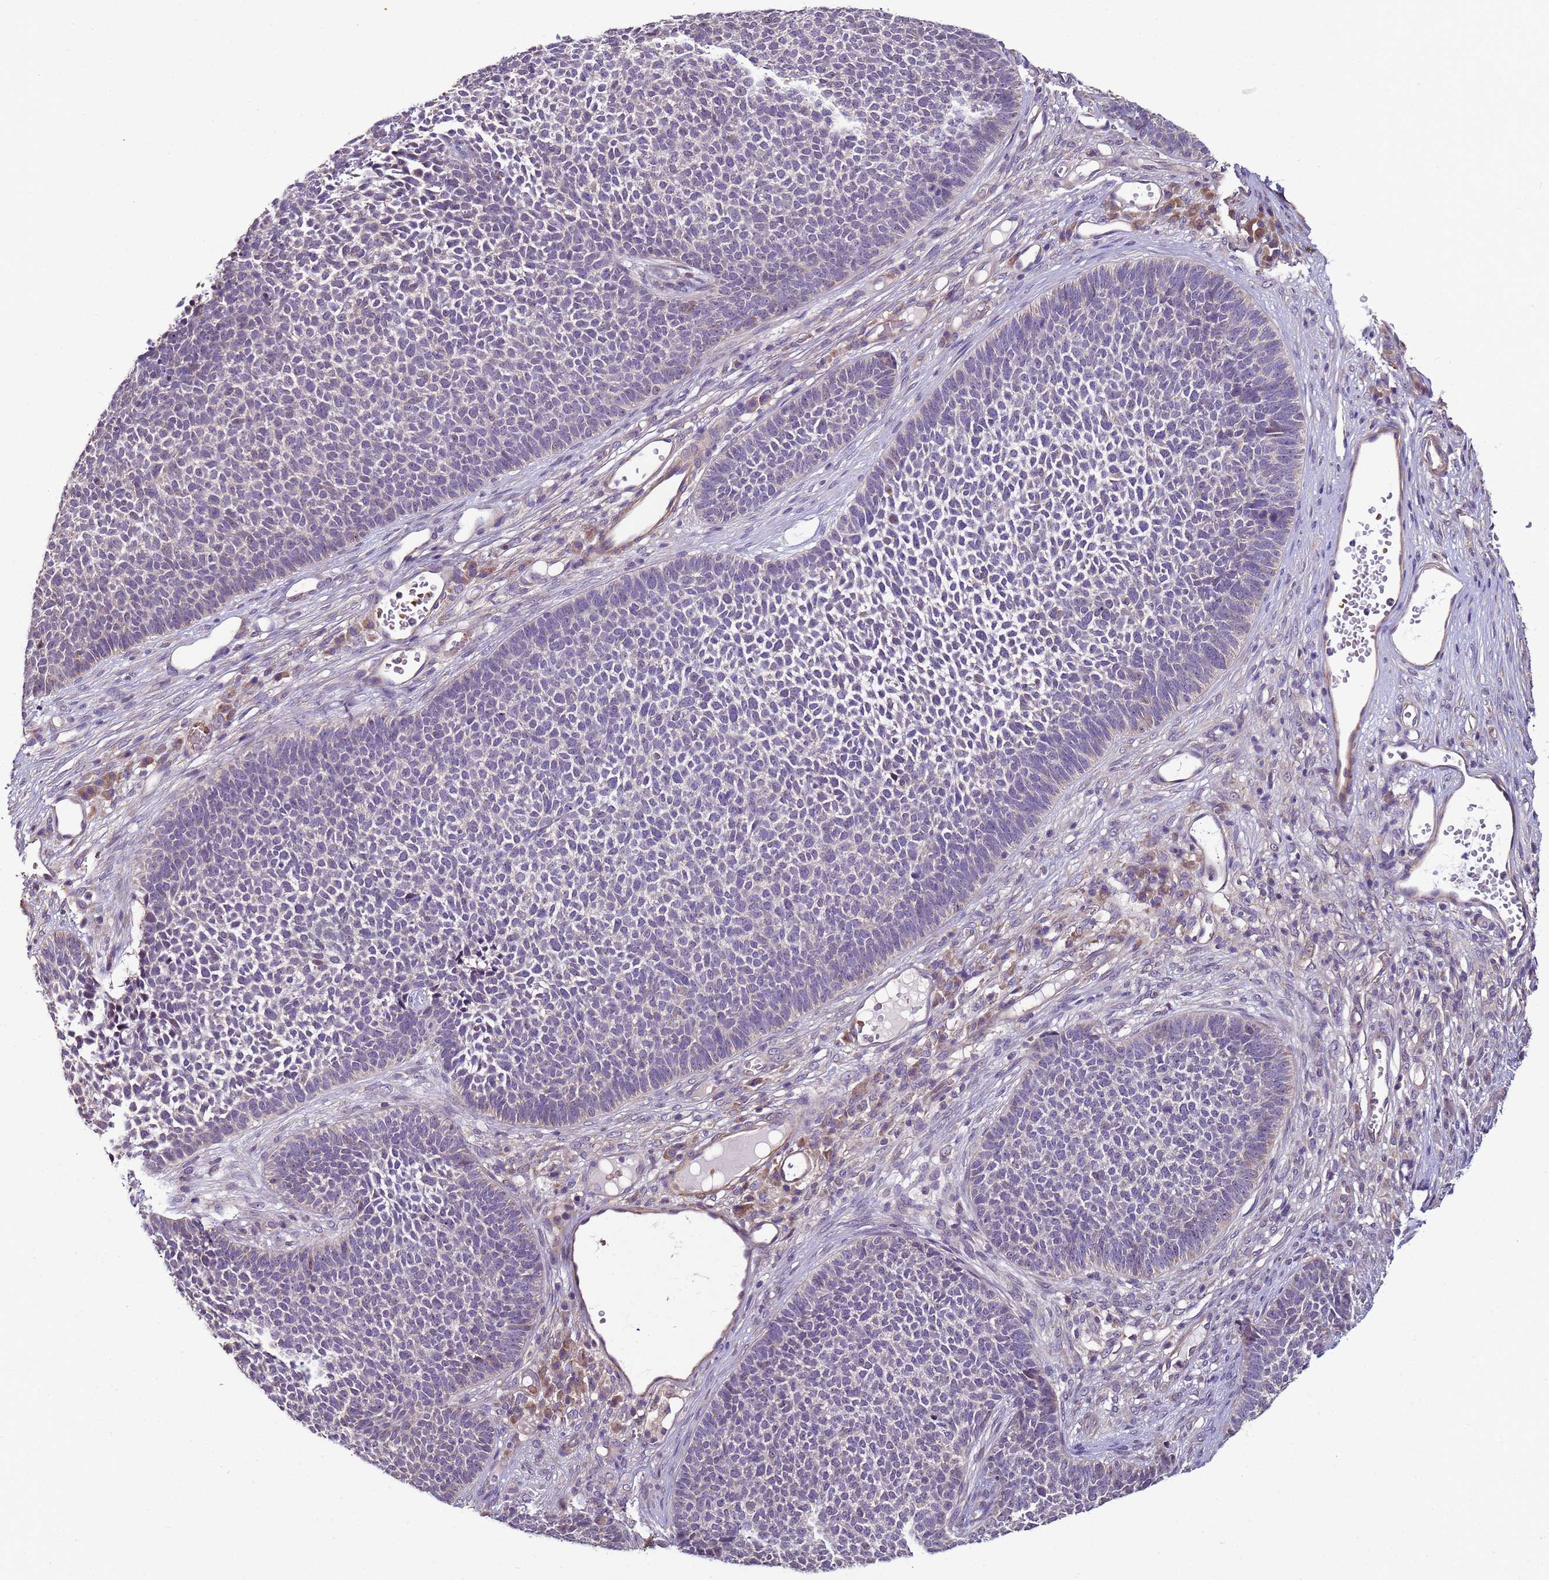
{"staining": {"intensity": "negative", "quantity": "none", "location": "none"}, "tissue": "skin cancer", "cell_type": "Tumor cells", "image_type": "cancer", "snomed": [{"axis": "morphology", "description": "Basal cell carcinoma"}, {"axis": "topography", "description": "Skin"}], "caption": "There is no significant staining in tumor cells of skin cancer.", "gene": "CLHC1", "patient": {"sex": "female", "age": 84}}